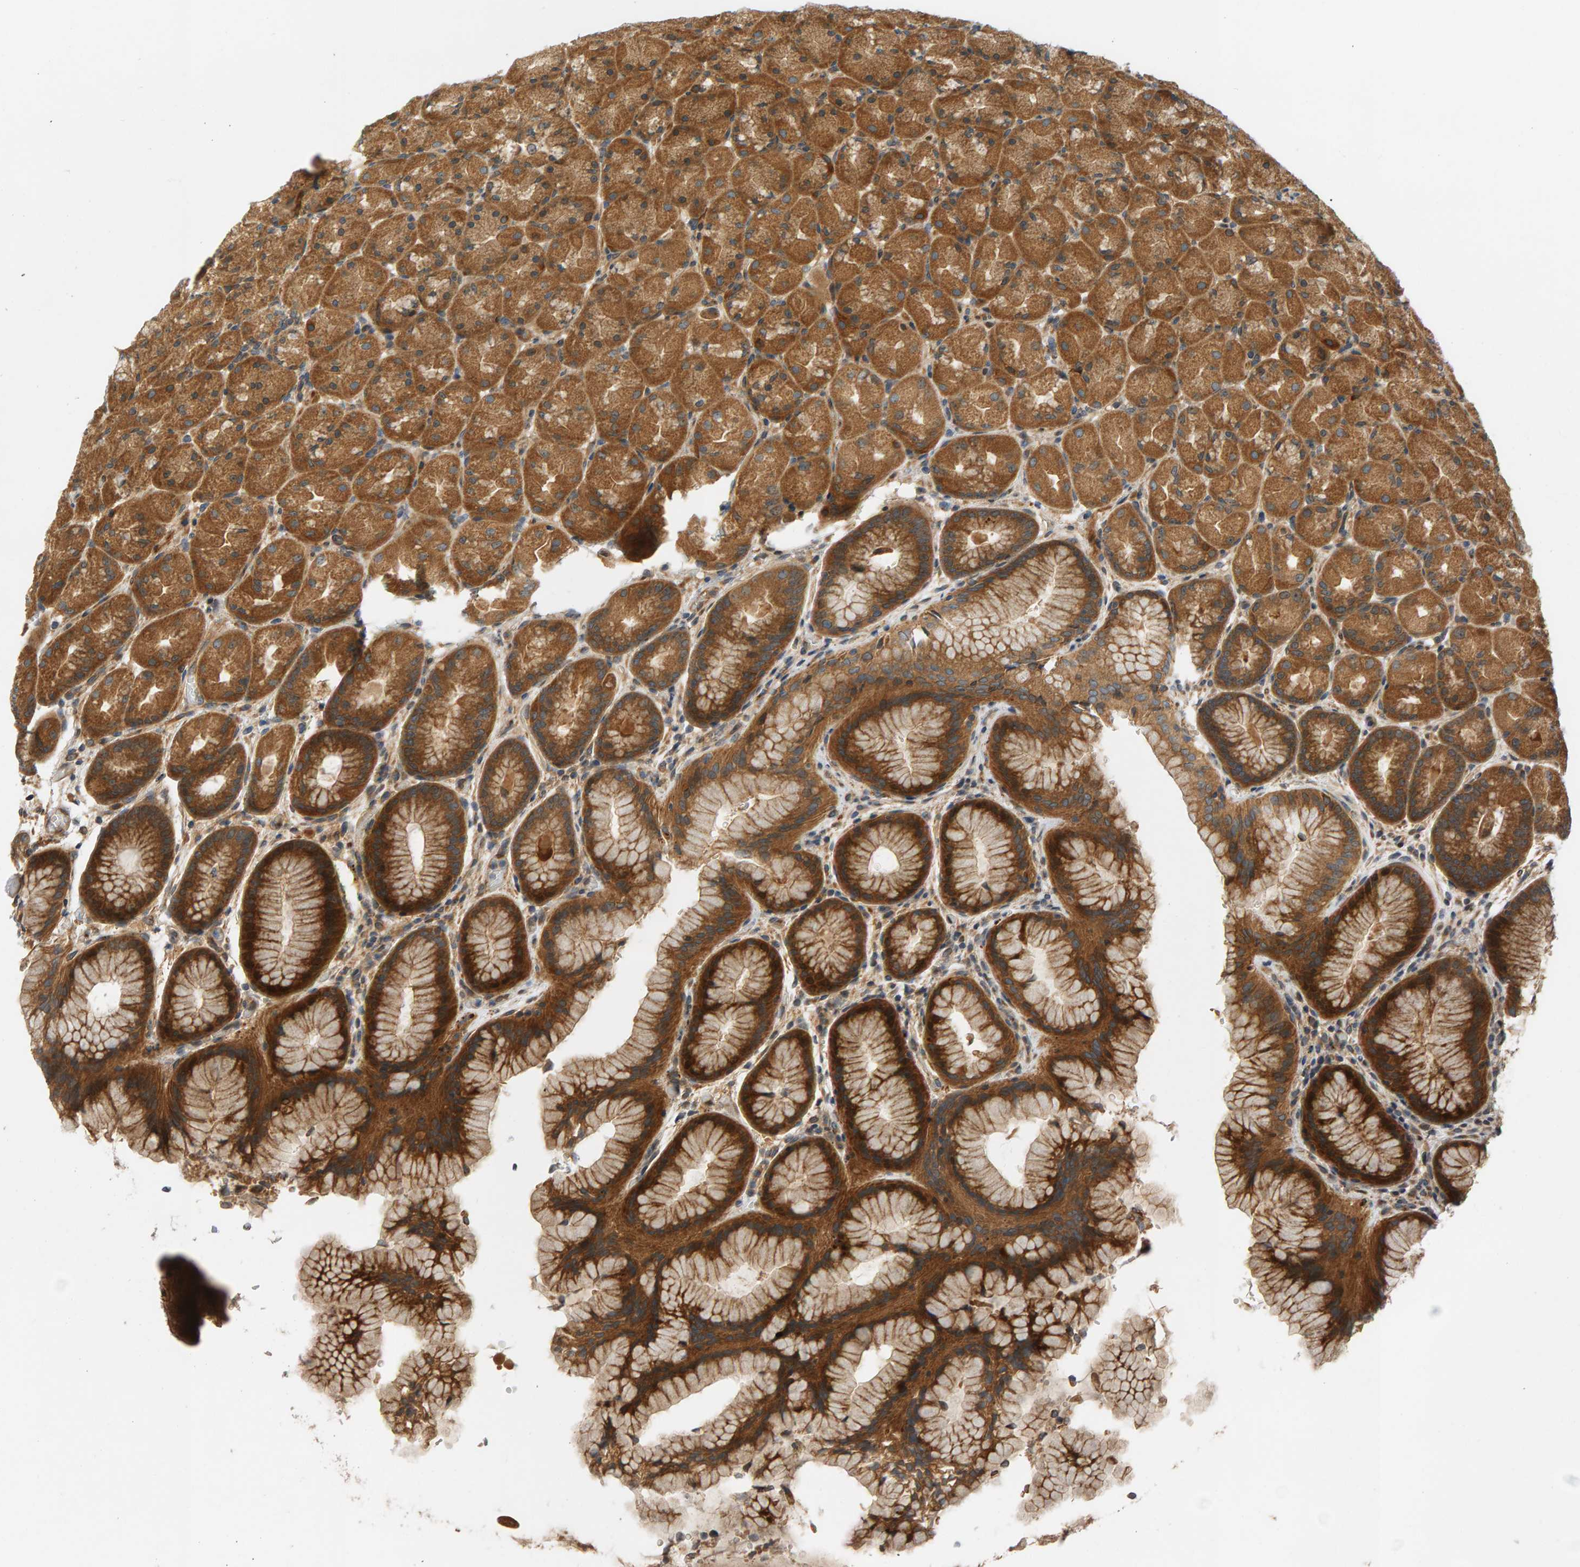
{"staining": {"intensity": "strong", "quantity": ">75%", "location": "cytoplasmic/membranous"}, "tissue": "stomach", "cell_type": "Glandular cells", "image_type": "normal", "snomed": [{"axis": "morphology", "description": "Normal tissue, NOS"}, {"axis": "topography", "description": "Stomach, upper"}, {"axis": "topography", "description": "Stomach"}], "caption": "Immunohistochemistry (IHC) staining of unremarkable stomach, which displays high levels of strong cytoplasmic/membranous expression in approximately >75% of glandular cells indicating strong cytoplasmic/membranous protein positivity. The staining was performed using DAB (brown) for protein detection and nuclei were counterstained in hematoxylin (blue).", "gene": "BAHCC1", "patient": {"sex": "male", "age": 48}}